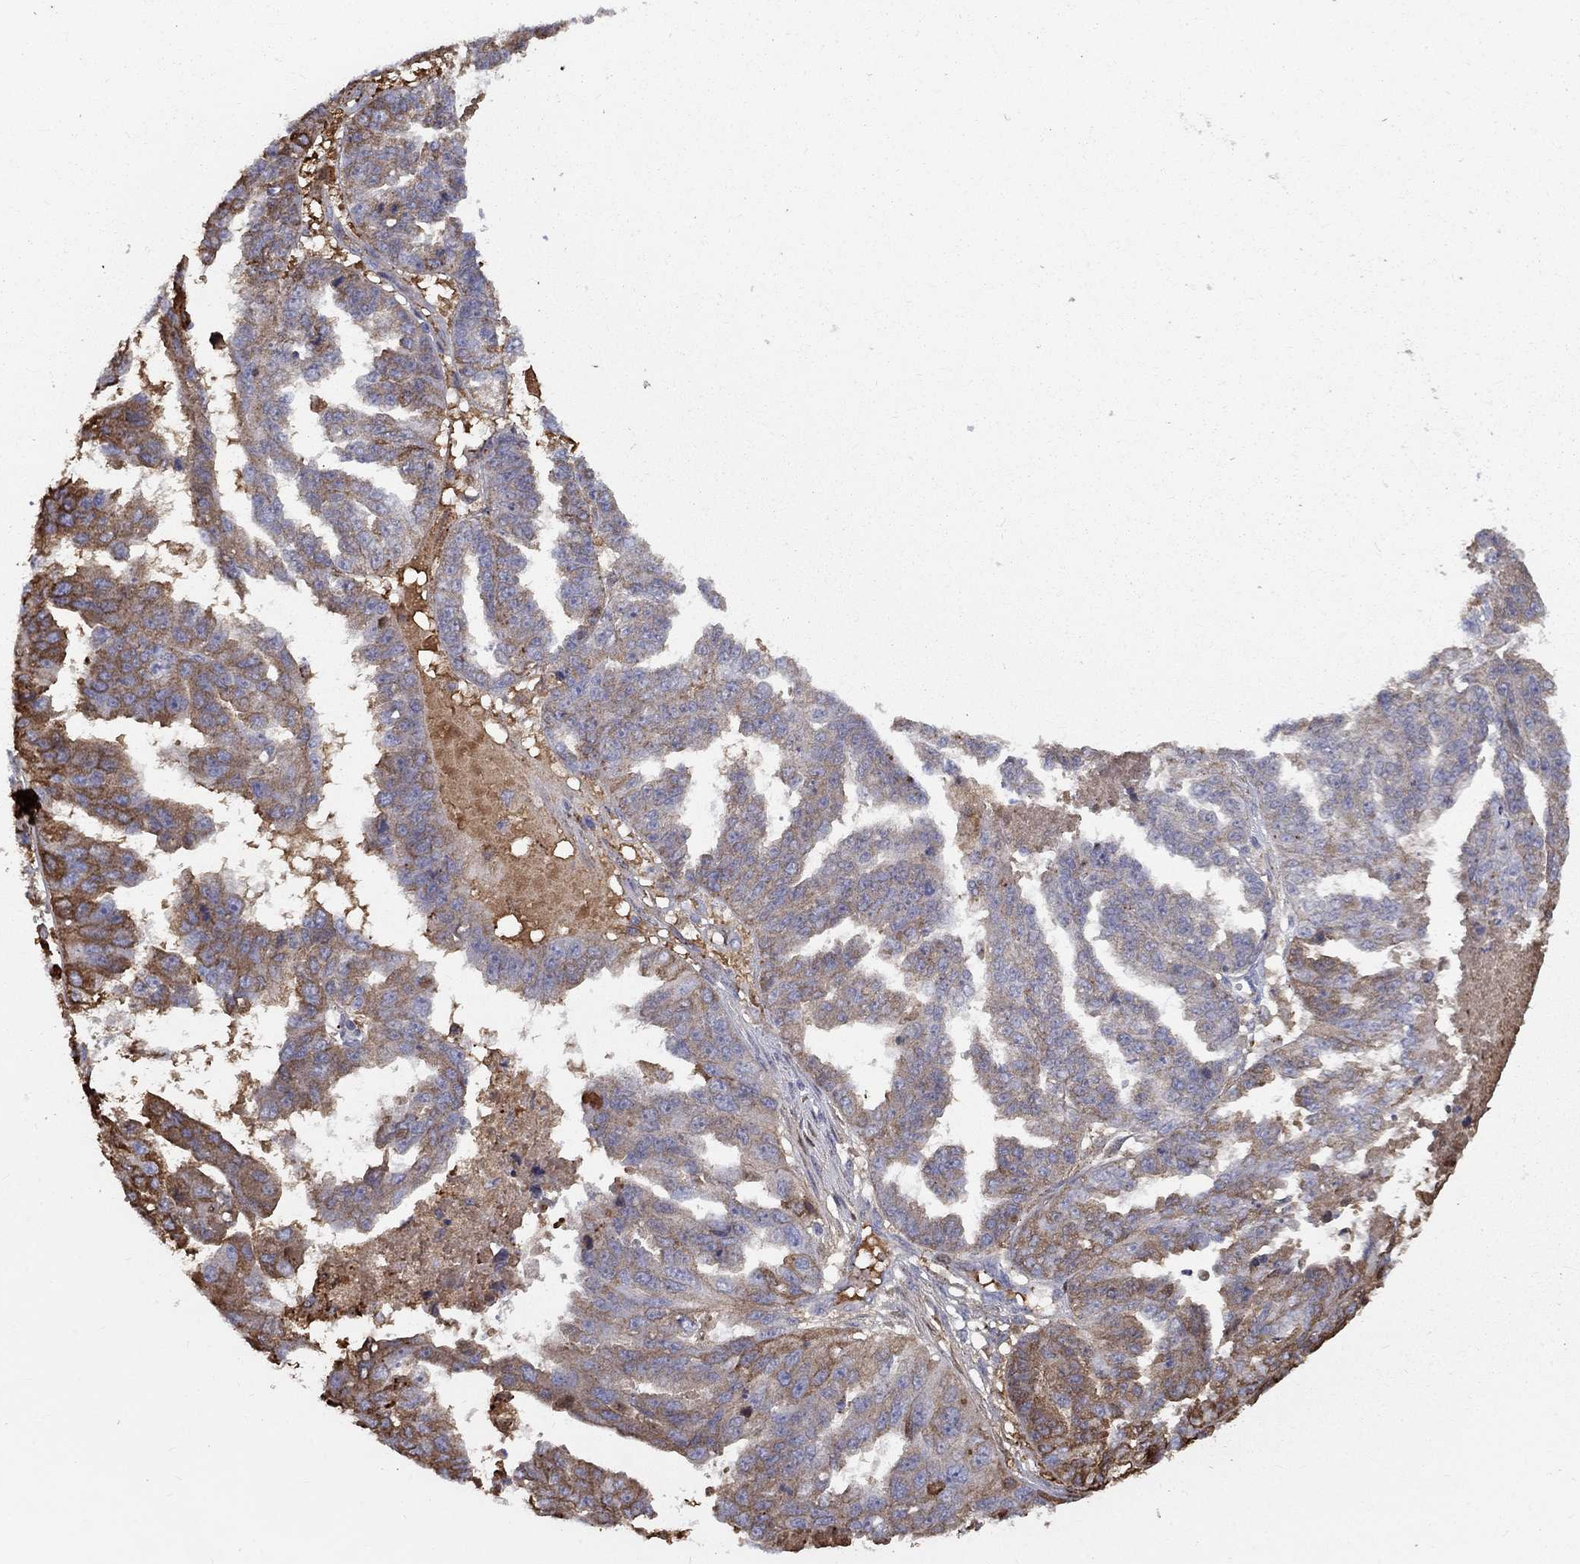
{"staining": {"intensity": "strong", "quantity": "<25%", "location": "cytoplasmic/membranous"}, "tissue": "ovarian cancer", "cell_type": "Tumor cells", "image_type": "cancer", "snomed": [{"axis": "morphology", "description": "Cystadenocarcinoma, serous, NOS"}, {"axis": "topography", "description": "Ovary"}], "caption": "Protein analysis of ovarian cancer (serous cystadenocarcinoma) tissue demonstrates strong cytoplasmic/membranous expression in about <25% of tumor cells.", "gene": "EPDR1", "patient": {"sex": "female", "age": 58}}